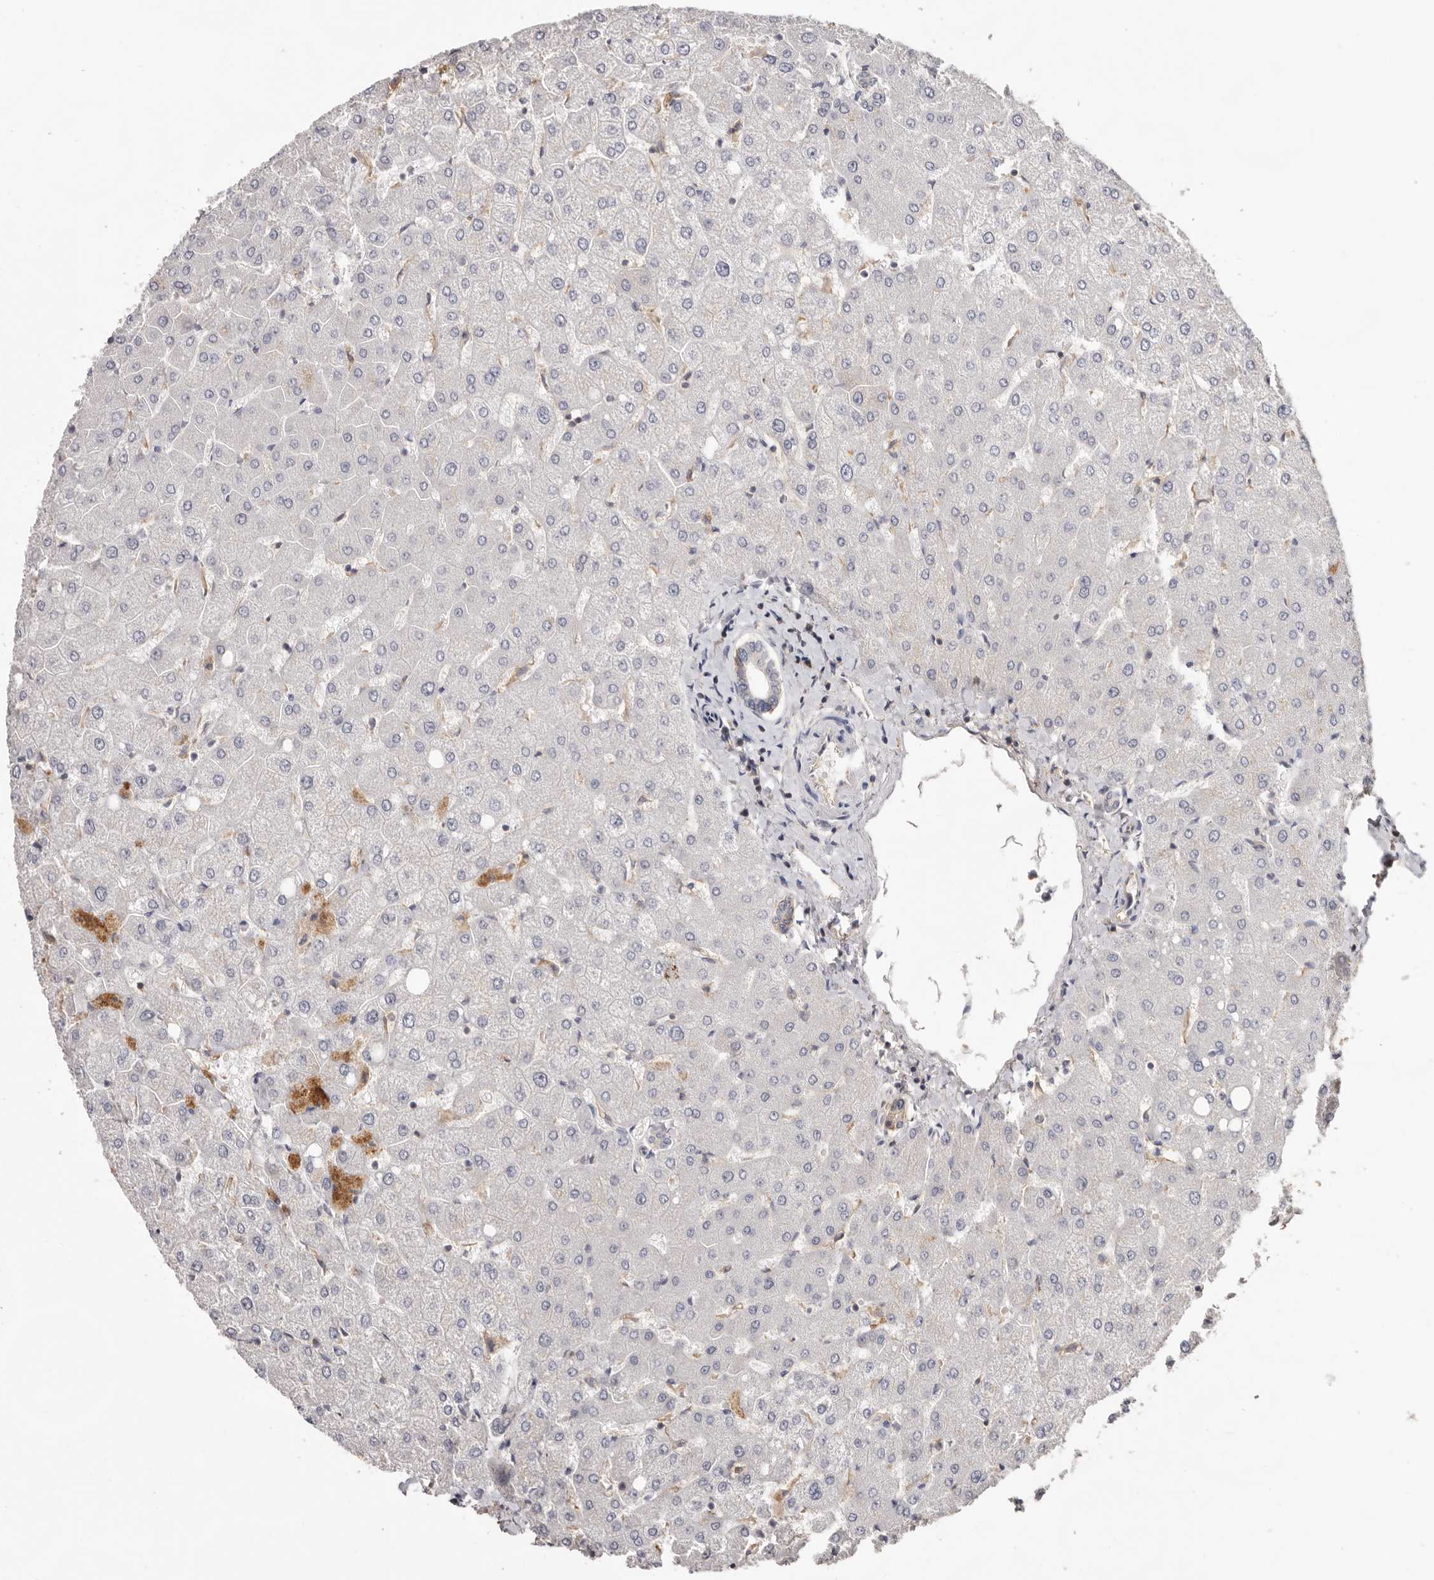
{"staining": {"intensity": "weak", "quantity": "<25%", "location": "cytoplasmic/membranous"}, "tissue": "liver", "cell_type": "Cholangiocytes", "image_type": "normal", "snomed": [{"axis": "morphology", "description": "Normal tissue, NOS"}, {"axis": "topography", "description": "Liver"}], "caption": "This is an immunohistochemistry (IHC) micrograph of unremarkable liver. There is no positivity in cholangiocytes.", "gene": "MMACHC", "patient": {"sex": "female", "age": 54}}